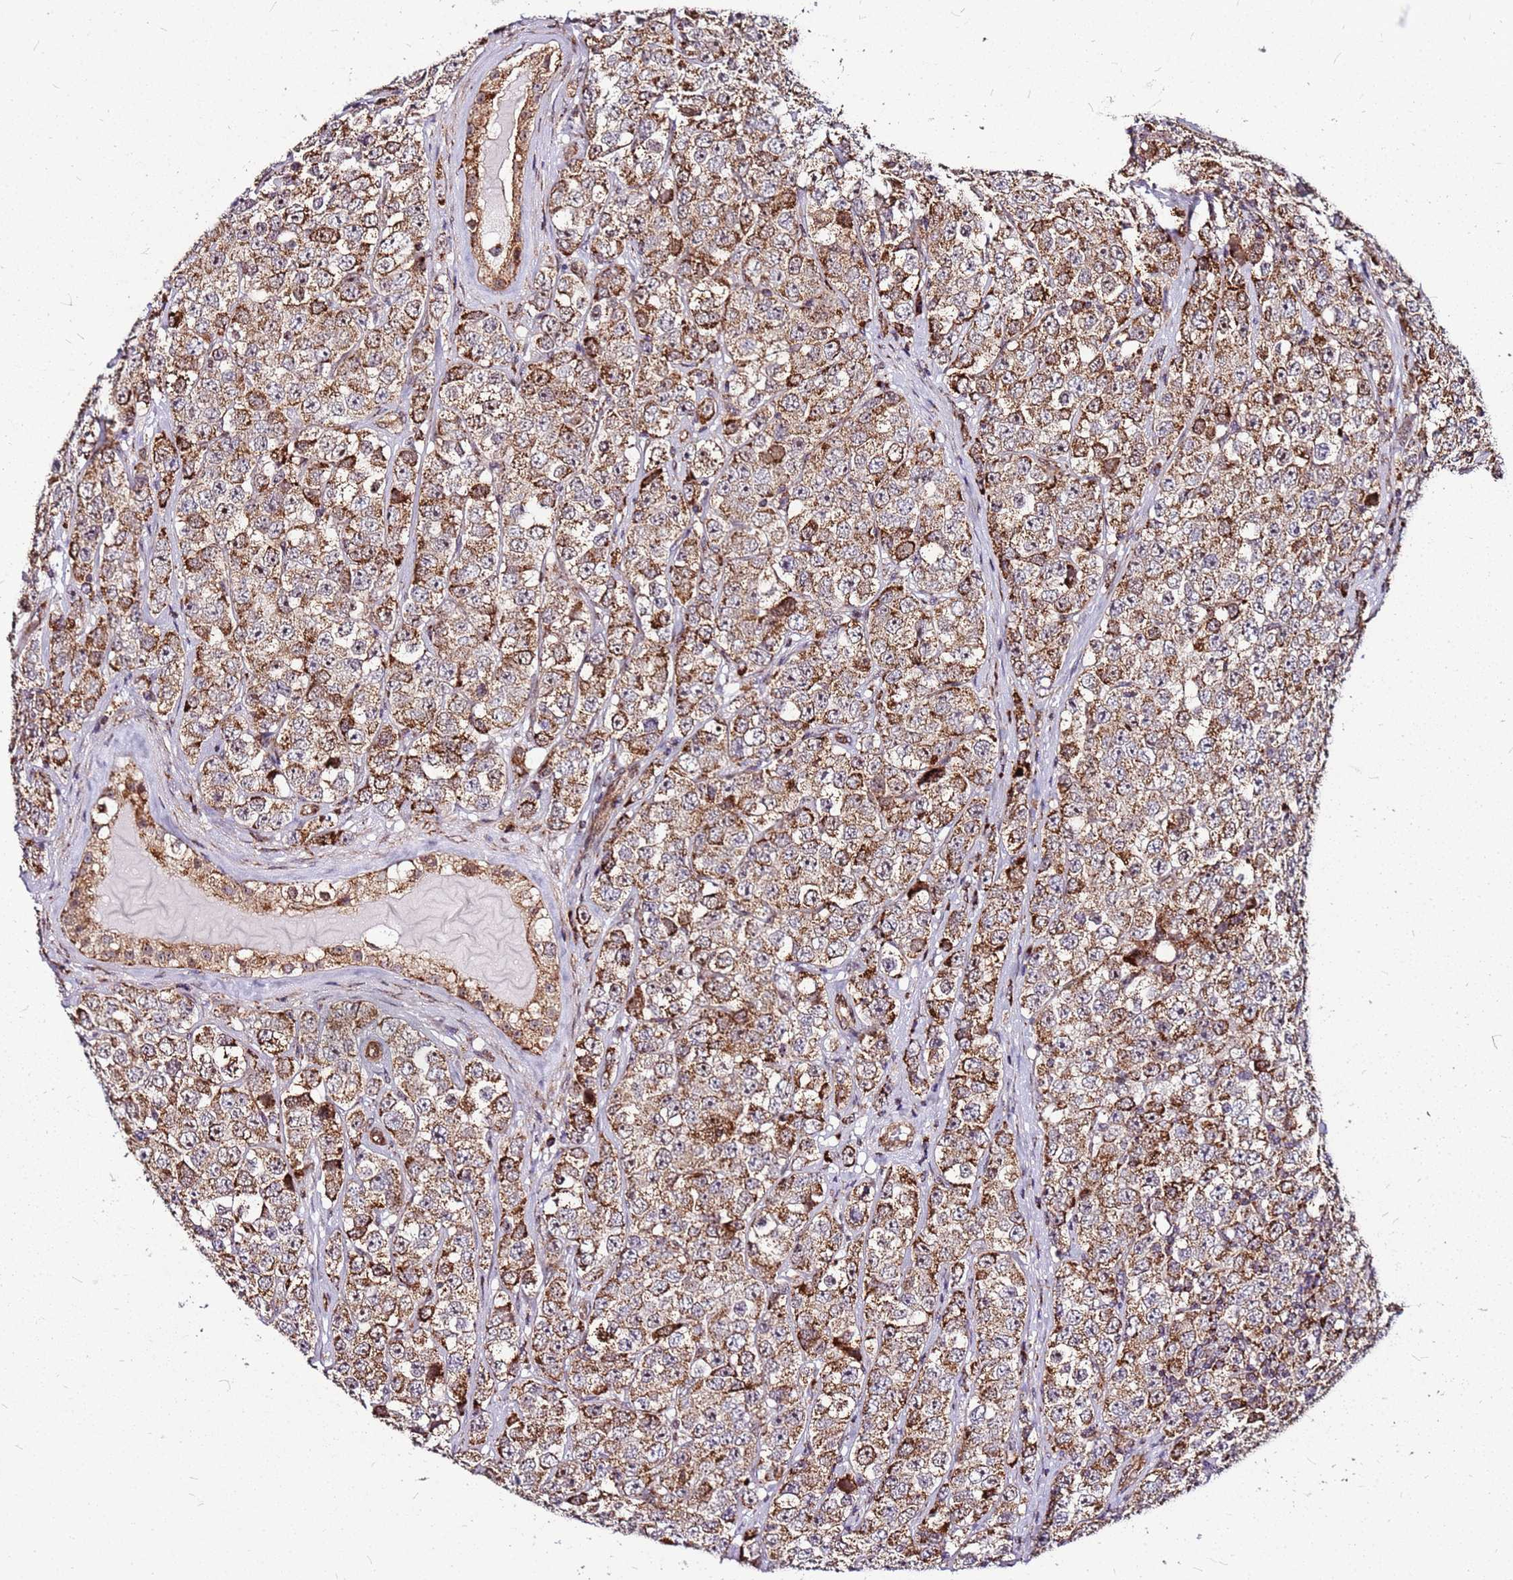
{"staining": {"intensity": "moderate", "quantity": ">75%", "location": "cytoplasmic/membranous"}, "tissue": "testis cancer", "cell_type": "Tumor cells", "image_type": "cancer", "snomed": [{"axis": "morphology", "description": "Seminoma, NOS"}, {"axis": "topography", "description": "Testis"}], "caption": "Immunohistochemical staining of human testis seminoma exhibits moderate cytoplasmic/membranous protein staining in approximately >75% of tumor cells.", "gene": "OR51T1", "patient": {"sex": "male", "age": 28}}